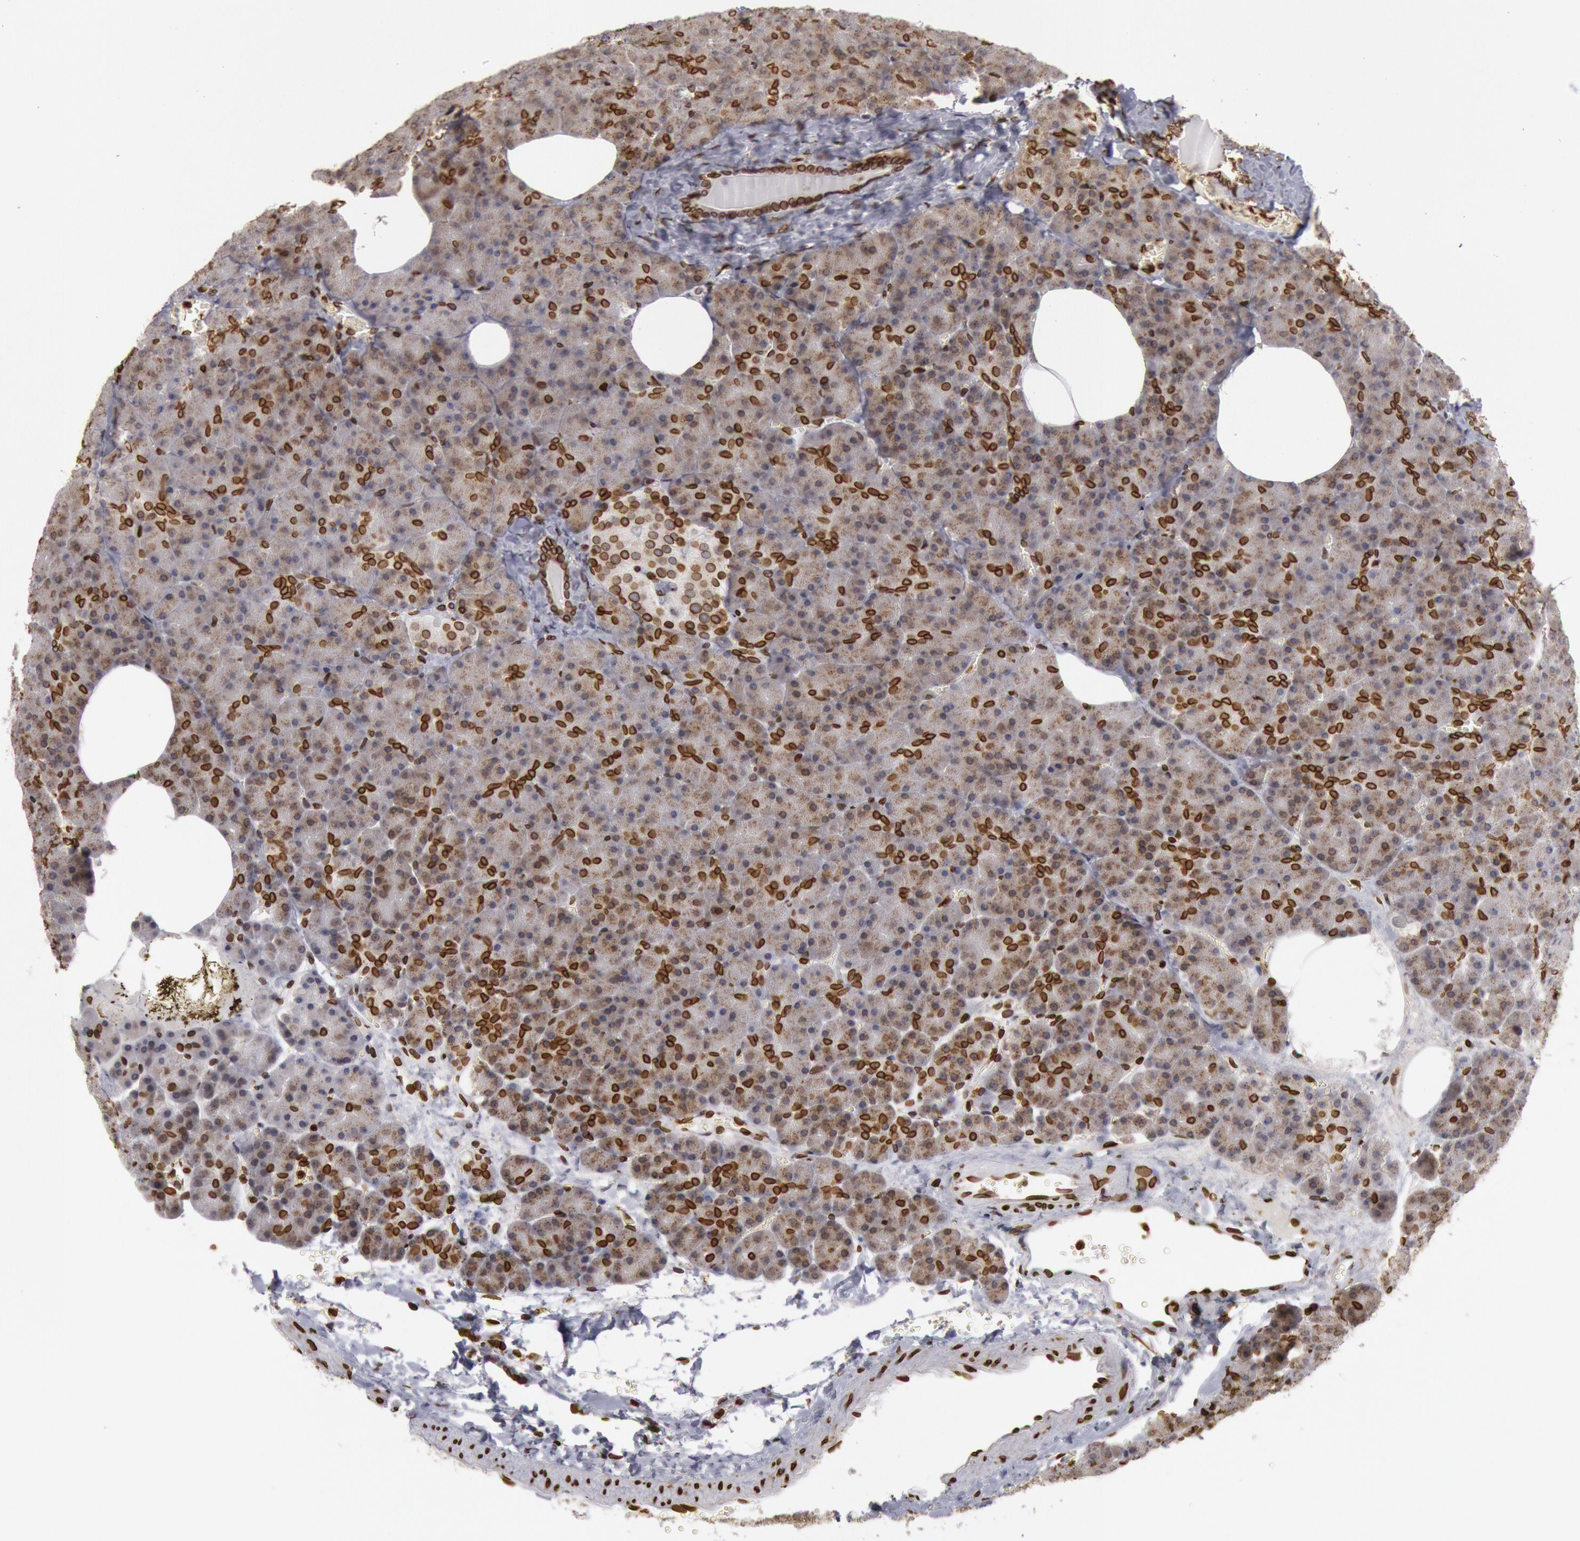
{"staining": {"intensity": "weak", "quantity": ">75%", "location": "cytoplasmic/membranous"}, "tissue": "pancreas", "cell_type": "Exocrine glandular cells", "image_type": "normal", "snomed": [{"axis": "morphology", "description": "Normal tissue, NOS"}, {"axis": "topography", "description": "Pancreas"}], "caption": "Pancreas was stained to show a protein in brown. There is low levels of weak cytoplasmic/membranous expression in about >75% of exocrine glandular cells. (Brightfield microscopy of DAB IHC at high magnification).", "gene": "SUN2", "patient": {"sex": "female", "age": 35}}